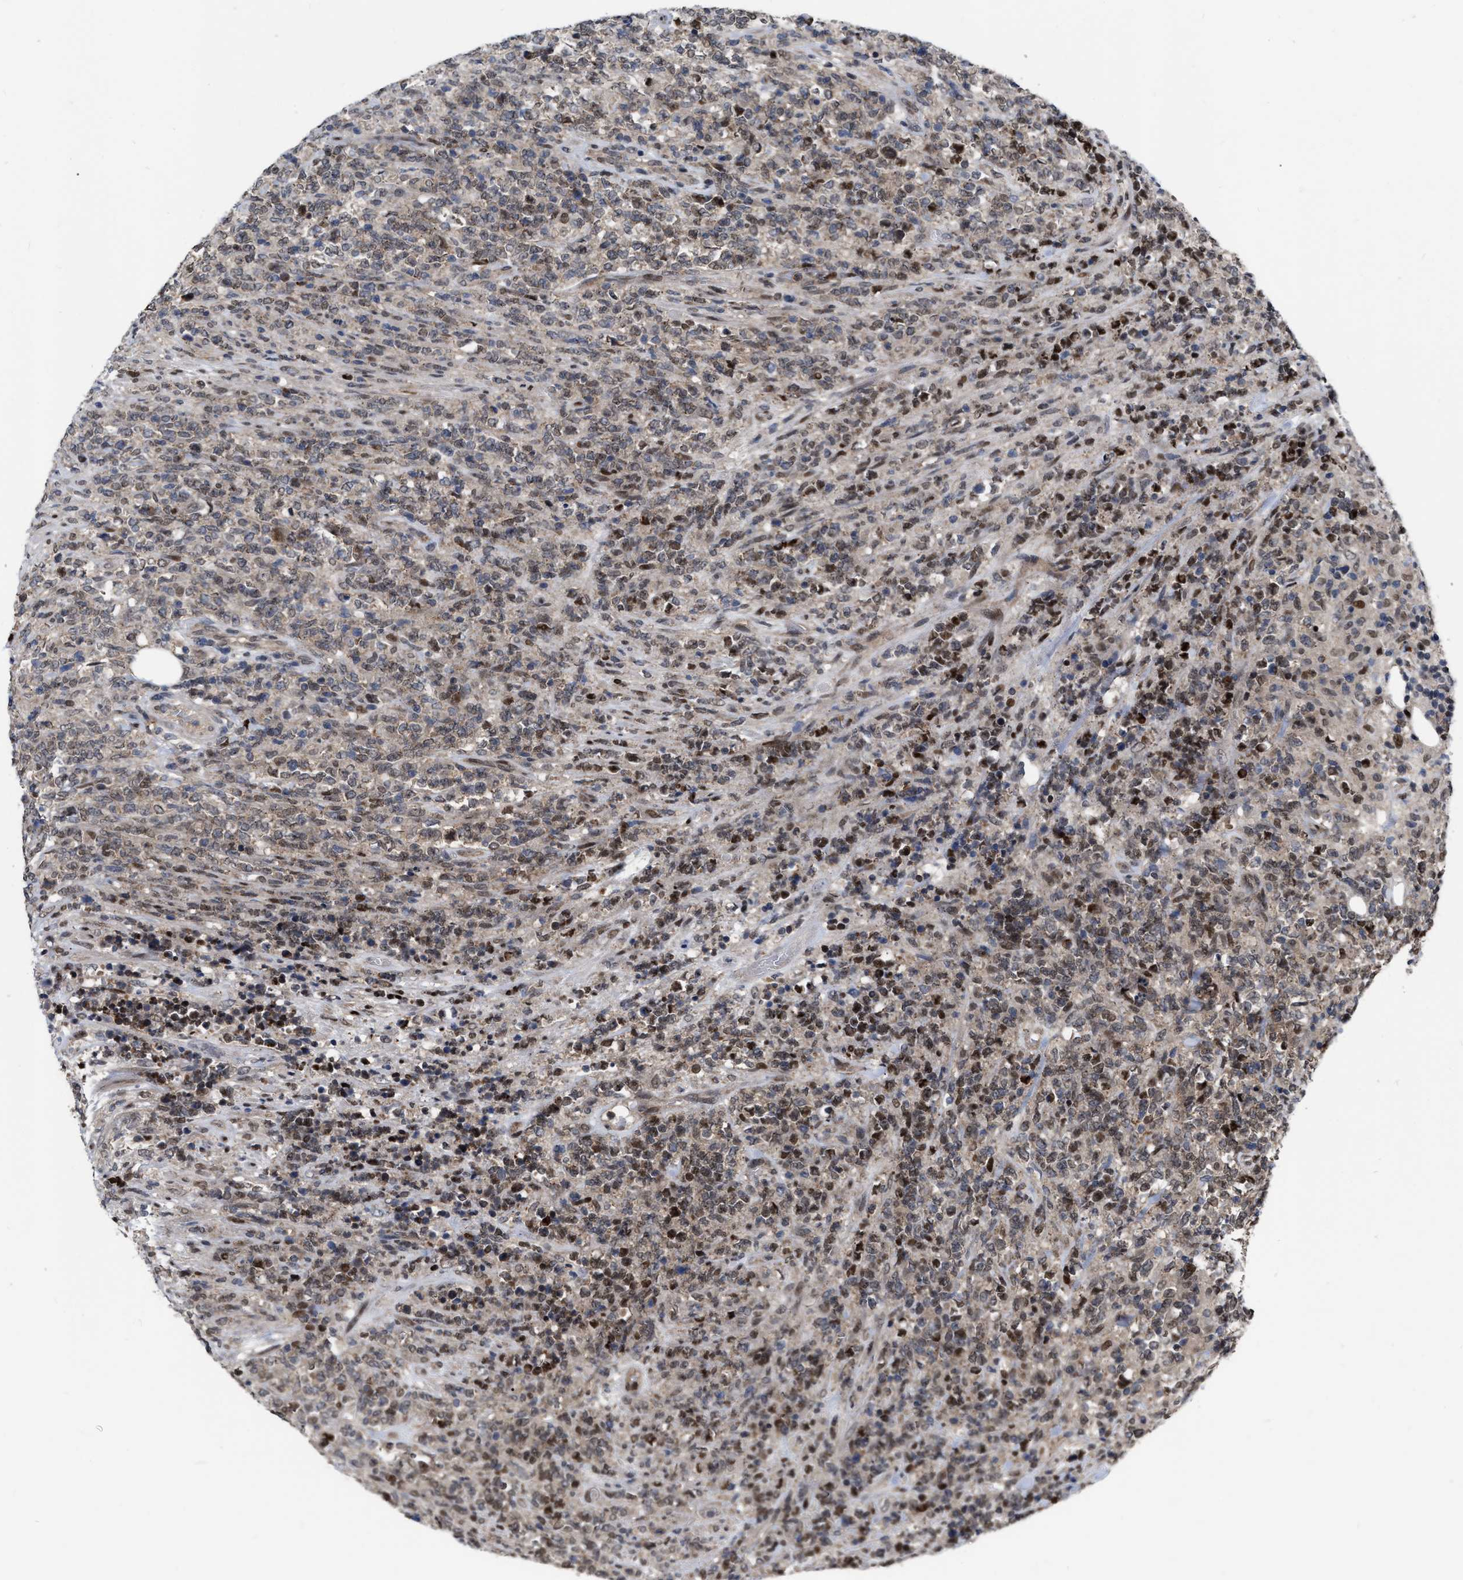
{"staining": {"intensity": "weak", "quantity": "25%-75%", "location": "cytoplasmic/membranous,nuclear"}, "tissue": "lymphoma", "cell_type": "Tumor cells", "image_type": "cancer", "snomed": [{"axis": "morphology", "description": "Malignant lymphoma, non-Hodgkin's type, High grade"}, {"axis": "topography", "description": "Soft tissue"}], "caption": "Immunohistochemistry (IHC) of lymphoma displays low levels of weak cytoplasmic/membranous and nuclear positivity in about 25%-75% of tumor cells. The staining is performed using DAB brown chromogen to label protein expression. The nuclei are counter-stained blue using hematoxylin.", "gene": "MDM4", "patient": {"sex": "male", "age": 18}}